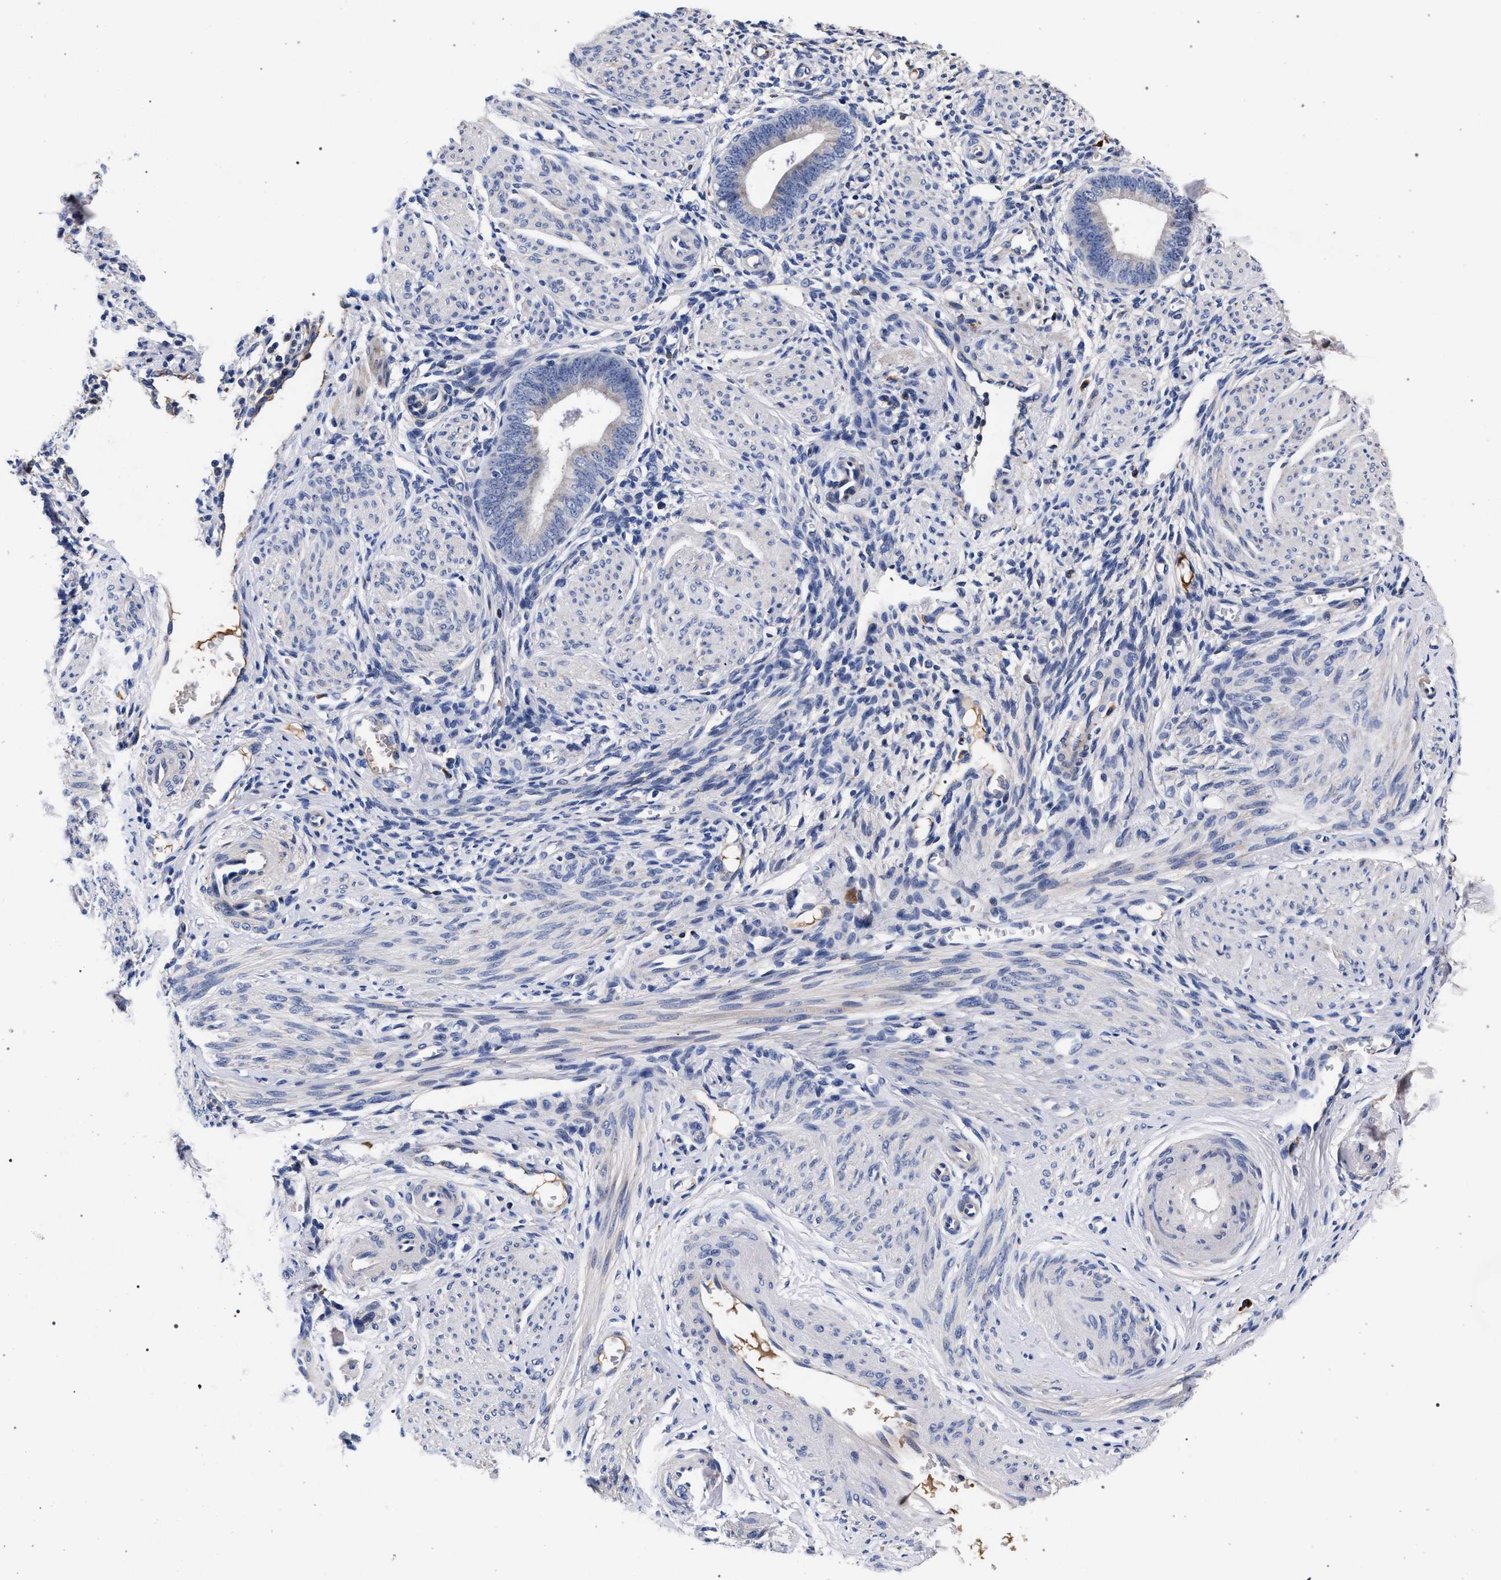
{"staining": {"intensity": "negative", "quantity": "none", "location": "none"}, "tissue": "endometrium", "cell_type": "Cells in endometrial stroma", "image_type": "normal", "snomed": [{"axis": "morphology", "description": "Normal tissue, NOS"}, {"axis": "topography", "description": "Endometrium"}], "caption": "An immunohistochemistry micrograph of normal endometrium is shown. There is no staining in cells in endometrial stroma of endometrium. Brightfield microscopy of IHC stained with DAB (3,3'-diaminobenzidine) (brown) and hematoxylin (blue), captured at high magnification.", "gene": "ACOX1", "patient": {"sex": "female", "age": 46}}